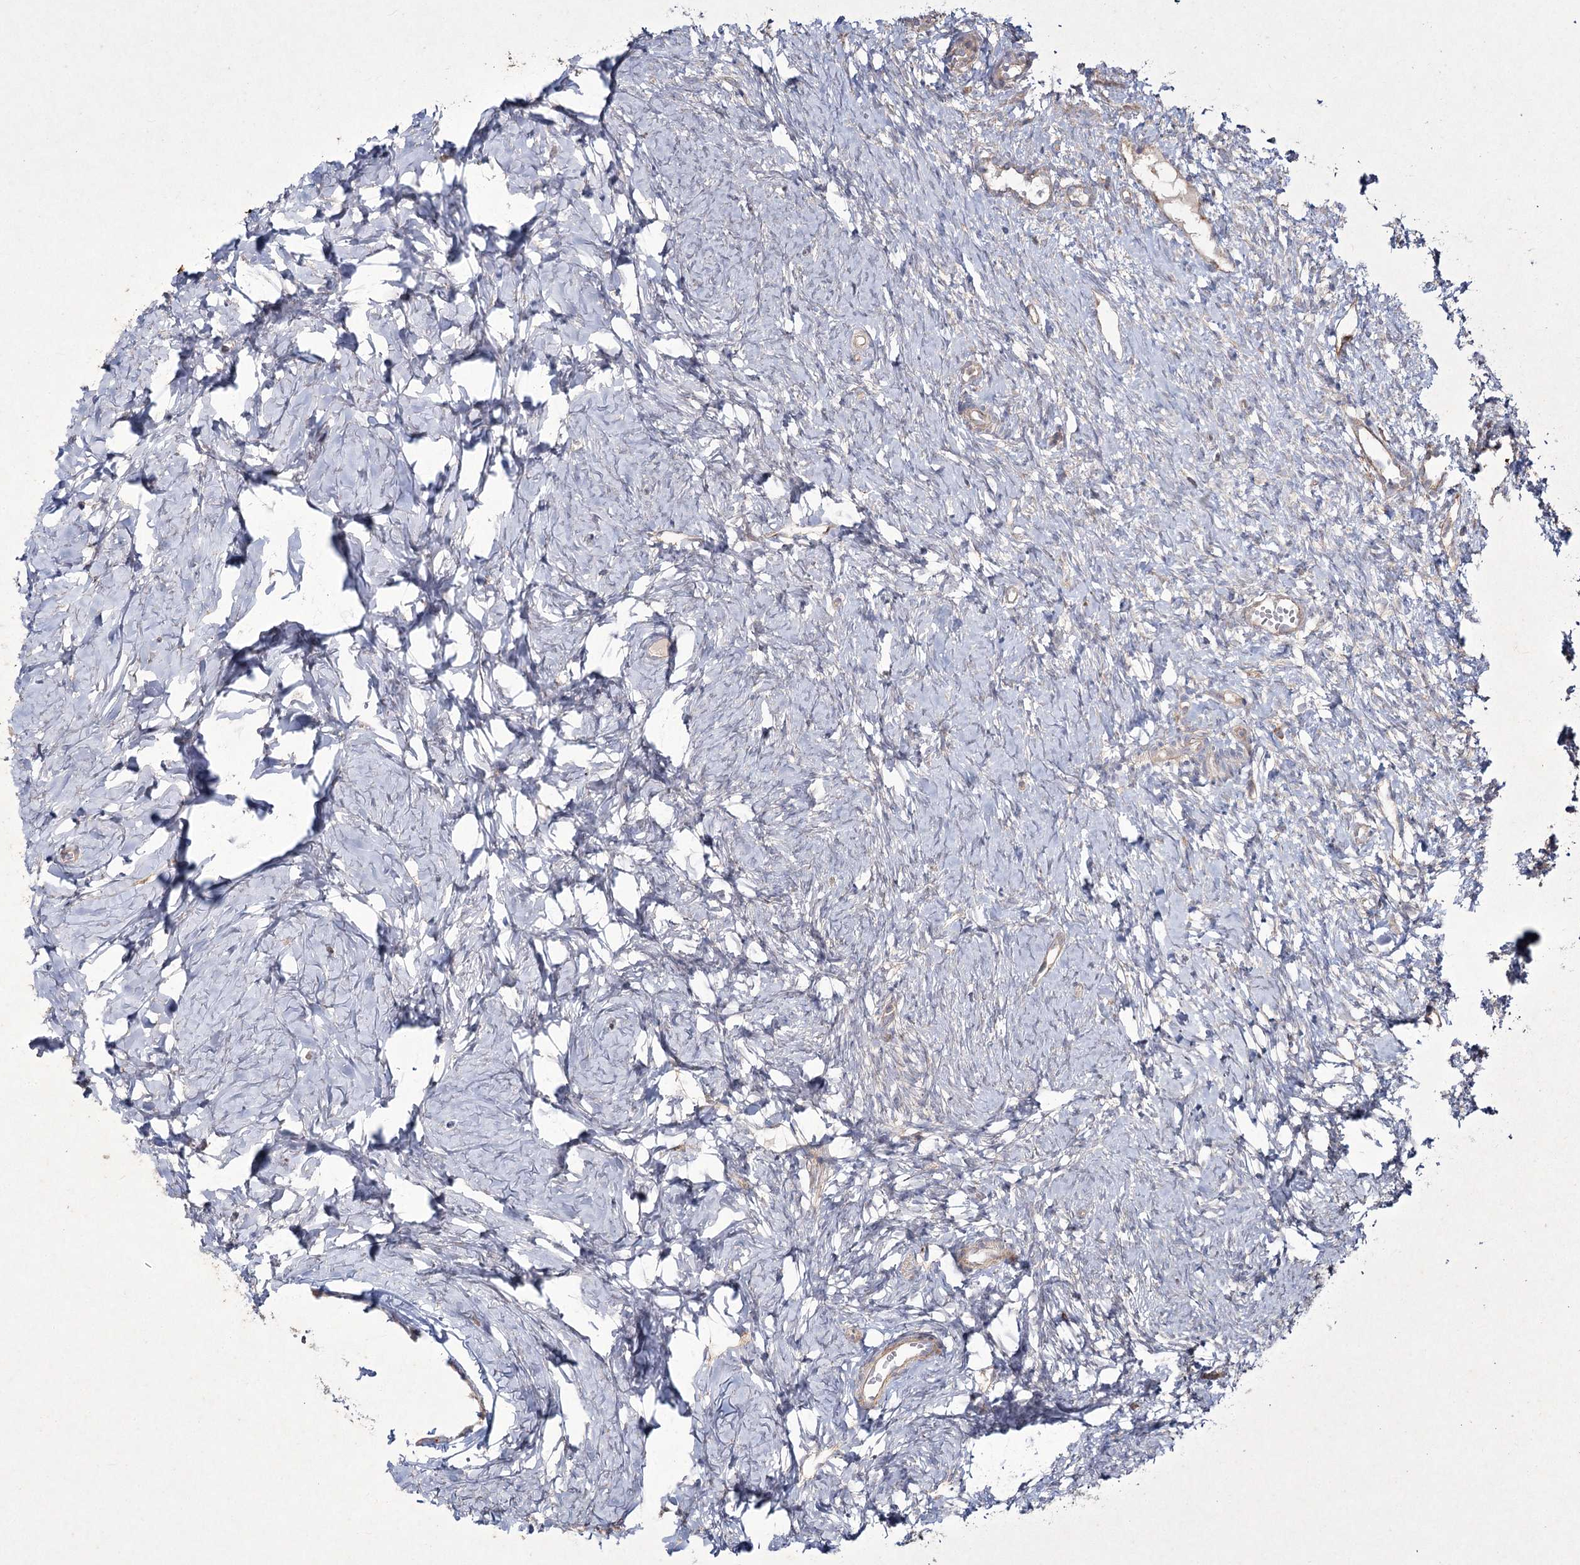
{"staining": {"intensity": "negative", "quantity": "none", "location": "none"}, "tissue": "ovary", "cell_type": "Ovarian stroma cells", "image_type": "normal", "snomed": [{"axis": "morphology", "description": "Normal tissue, NOS"}, {"axis": "topography", "description": "Ovary"}], "caption": "Image shows no significant protein staining in ovarian stroma cells of unremarkable ovary. (DAB immunohistochemistry, high magnification).", "gene": "SH3TC1", "patient": {"sex": "female", "age": 51}}